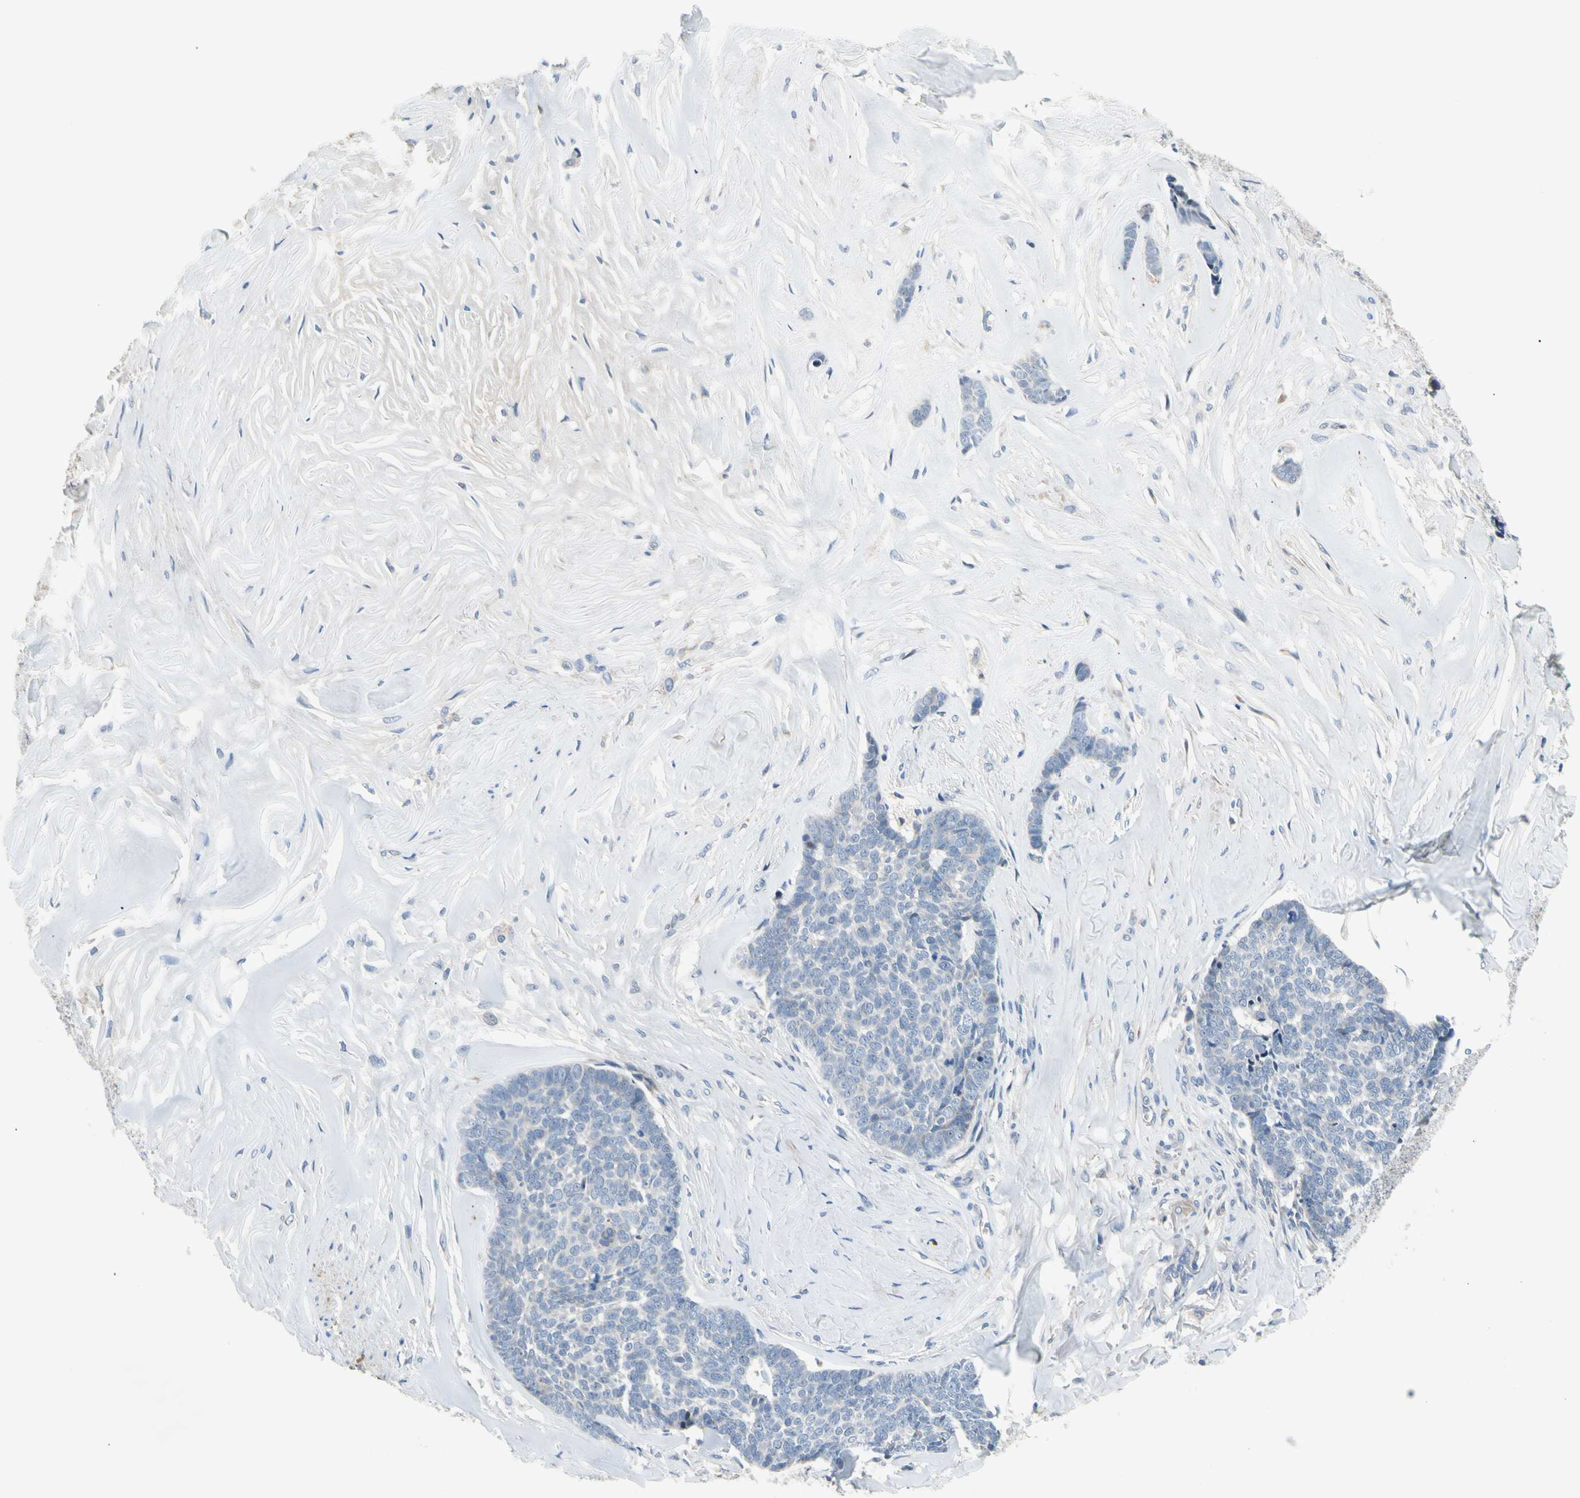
{"staining": {"intensity": "negative", "quantity": "none", "location": "none"}, "tissue": "skin cancer", "cell_type": "Tumor cells", "image_type": "cancer", "snomed": [{"axis": "morphology", "description": "Basal cell carcinoma"}, {"axis": "topography", "description": "Skin"}], "caption": "High power microscopy micrograph of an immunohistochemistry micrograph of skin basal cell carcinoma, revealing no significant positivity in tumor cells. Nuclei are stained in blue.", "gene": "NFASC", "patient": {"sex": "male", "age": 84}}